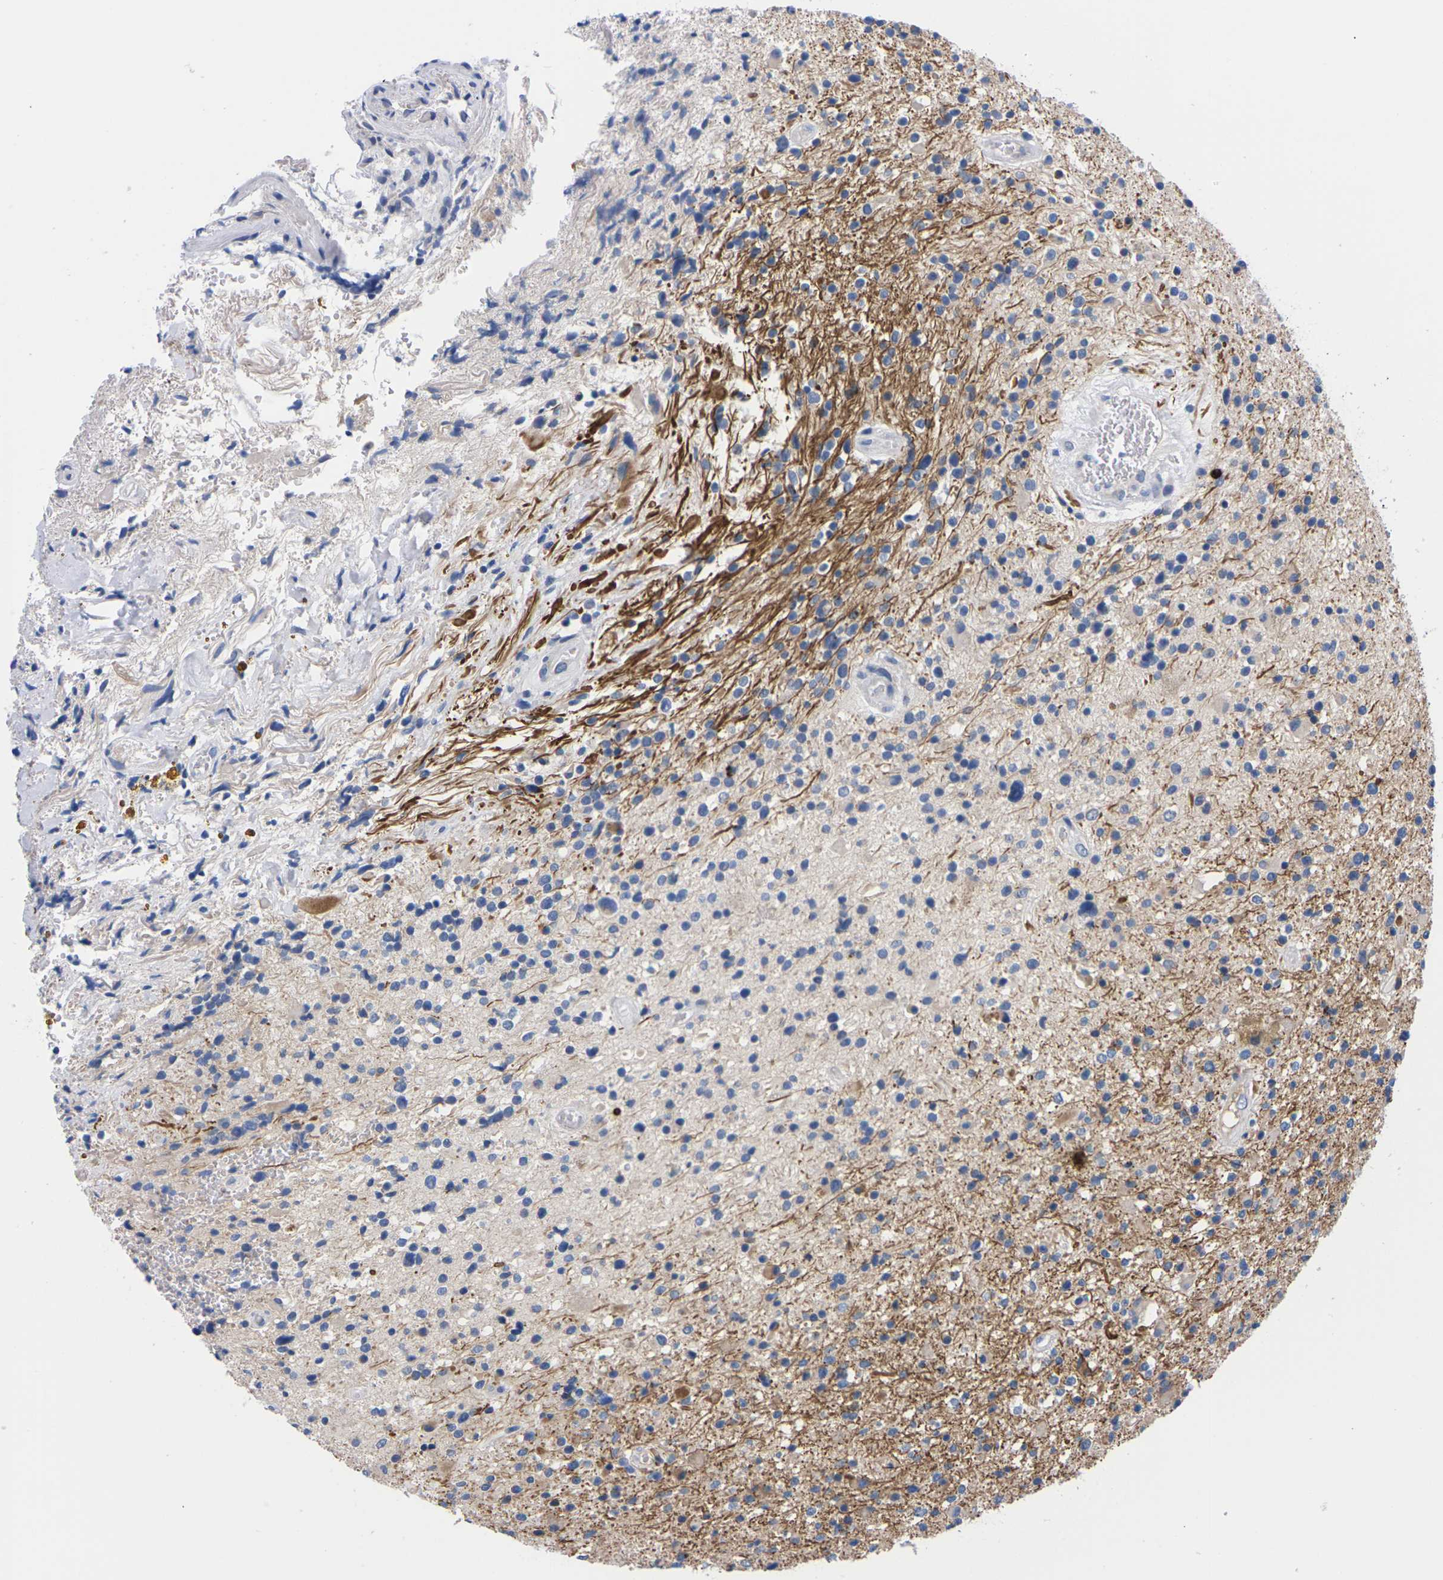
{"staining": {"intensity": "moderate", "quantity": "25%-75%", "location": "cytoplasmic/membranous"}, "tissue": "glioma", "cell_type": "Tumor cells", "image_type": "cancer", "snomed": [{"axis": "morphology", "description": "Glioma, malignant, High grade"}, {"axis": "topography", "description": "Brain"}], "caption": "Malignant glioma (high-grade) stained with a protein marker reveals moderate staining in tumor cells.", "gene": "FAM210A", "patient": {"sex": "male", "age": 33}}